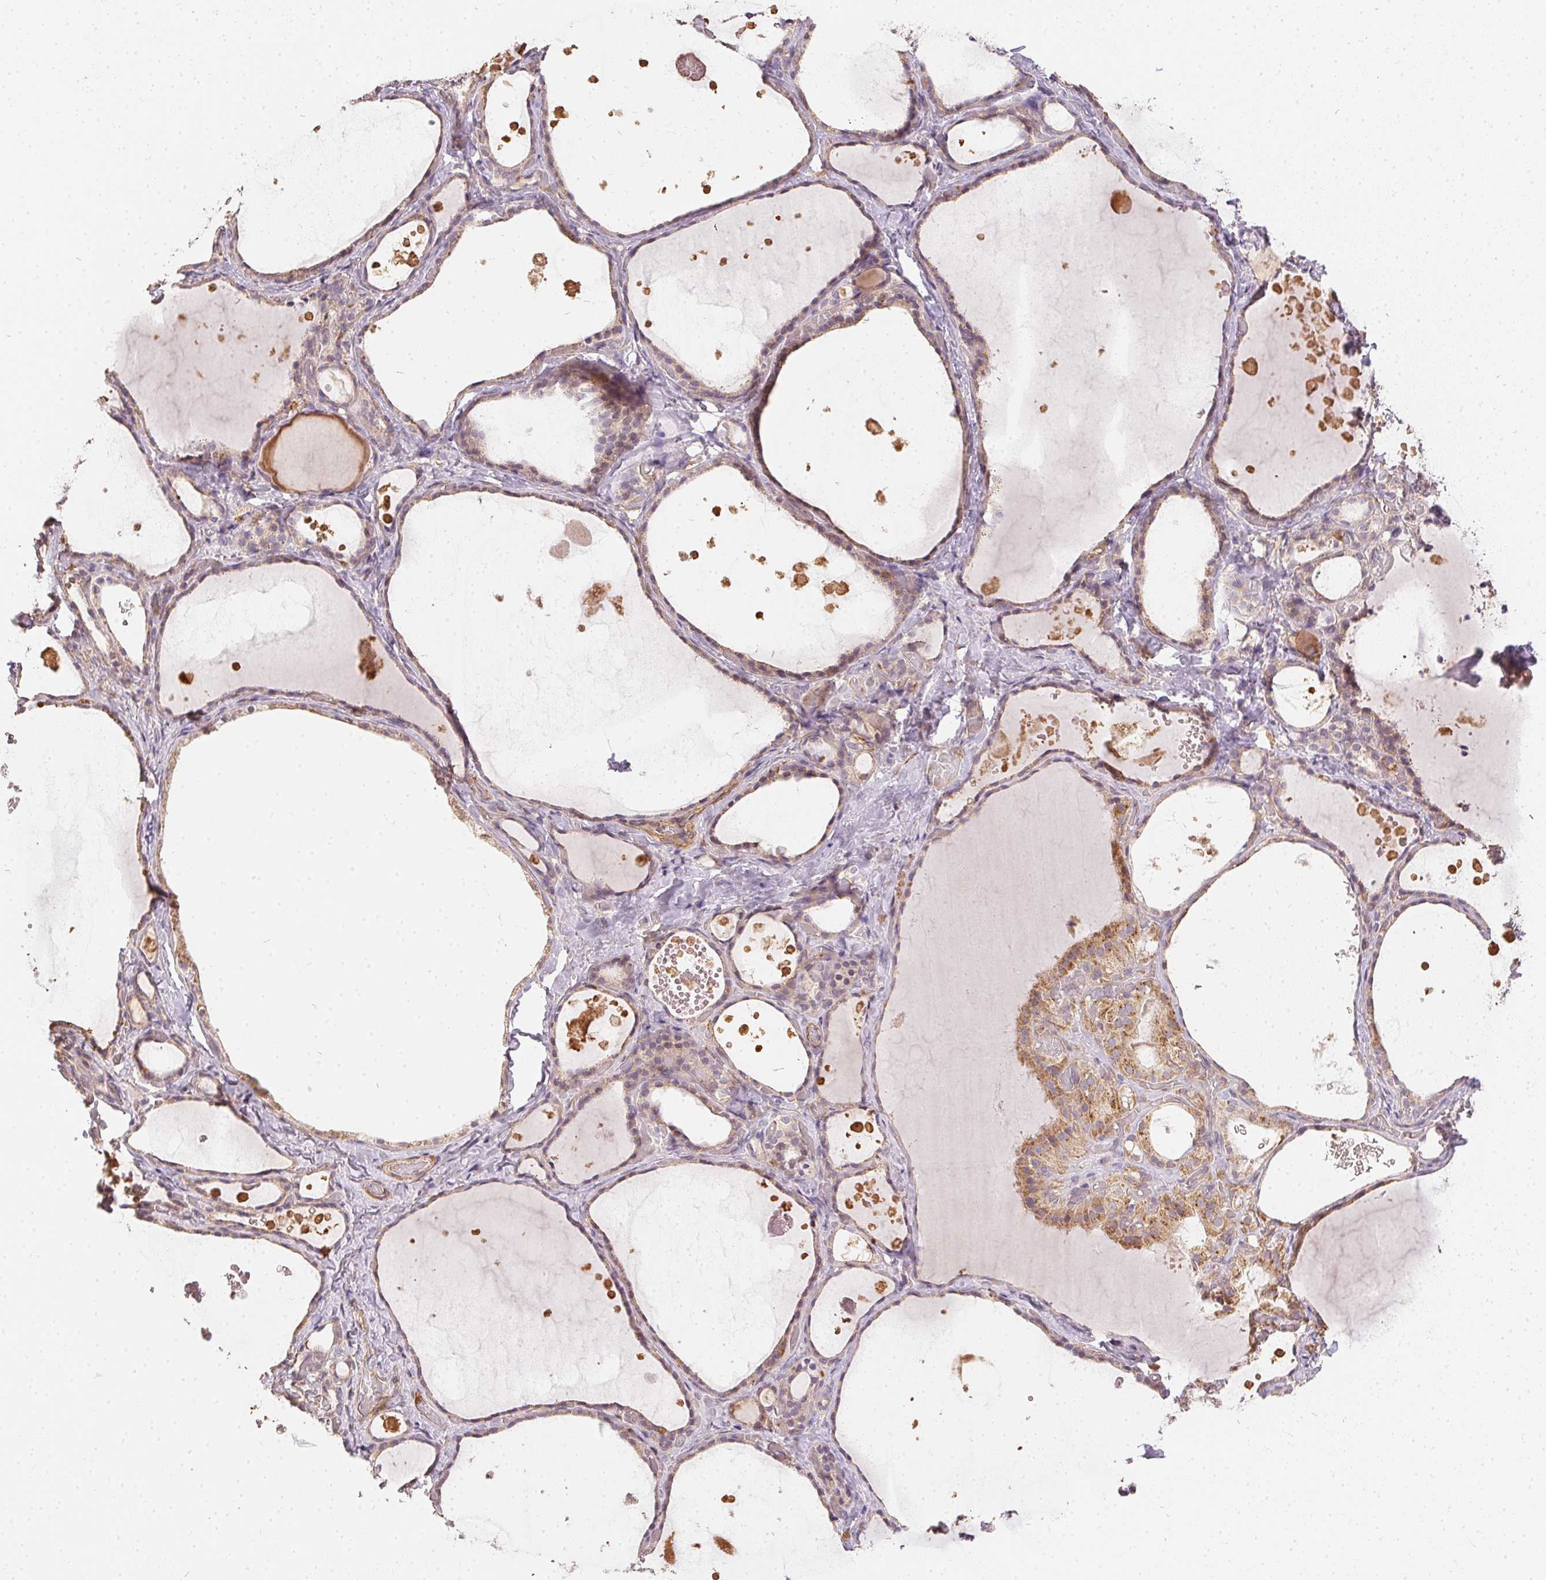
{"staining": {"intensity": "weak", "quantity": "25%-75%", "location": "cytoplasmic/membranous"}, "tissue": "thyroid gland", "cell_type": "Glandular cells", "image_type": "normal", "snomed": [{"axis": "morphology", "description": "Normal tissue, NOS"}, {"axis": "topography", "description": "Thyroid gland"}], "caption": "Thyroid gland was stained to show a protein in brown. There is low levels of weak cytoplasmic/membranous positivity in about 25%-75% of glandular cells.", "gene": "REV3L", "patient": {"sex": "female", "age": 56}}